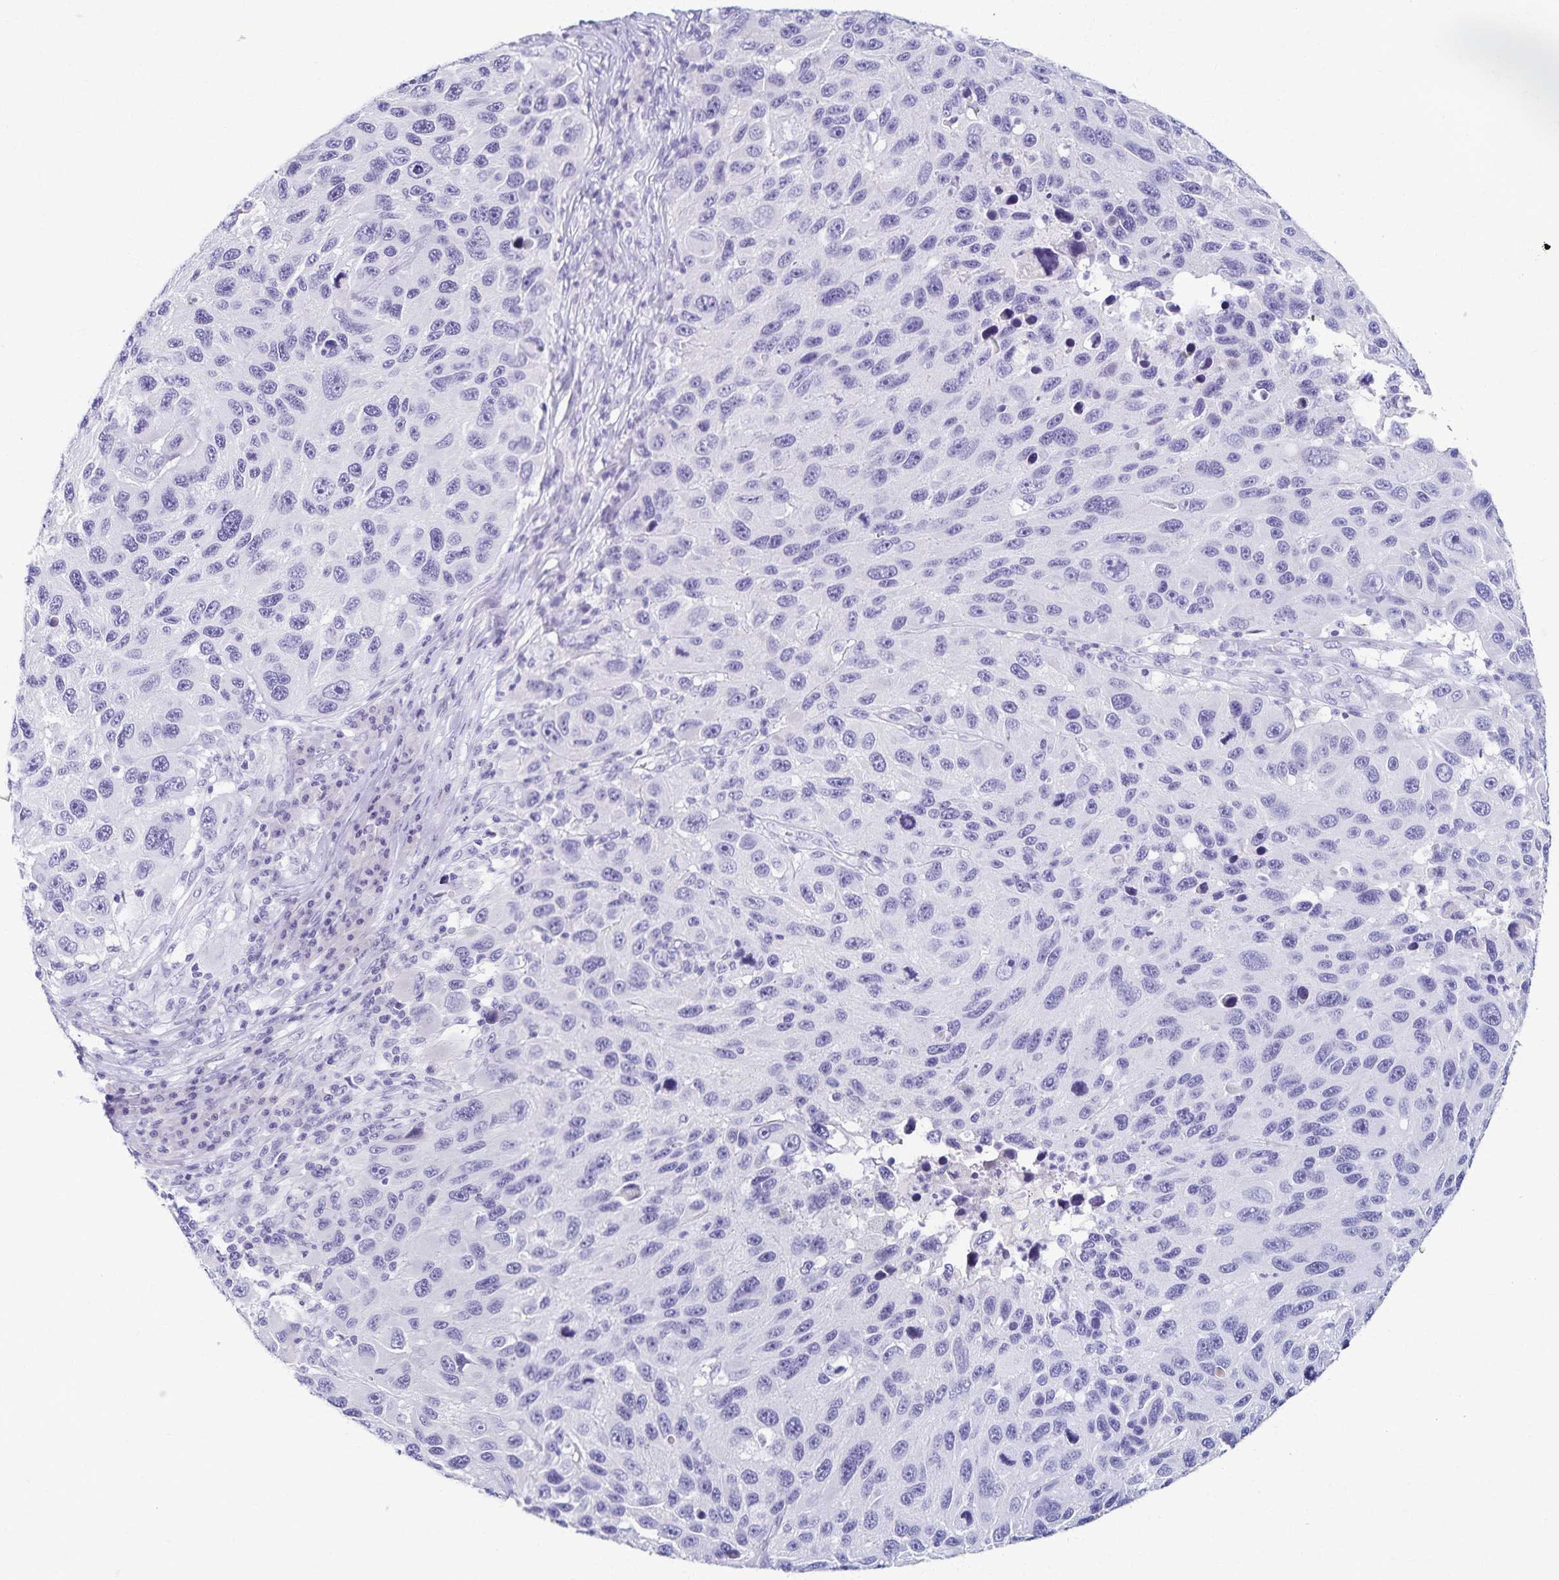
{"staining": {"intensity": "negative", "quantity": "none", "location": "none"}, "tissue": "melanoma", "cell_type": "Tumor cells", "image_type": "cancer", "snomed": [{"axis": "morphology", "description": "Malignant melanoma, NOS"}, {"axis": "topography", "description": "Skin"}], "caption": "This is an immunohistochemistry photomicrograph of human melanoma. There is no positivity in tumor cells.", "gene": "C2orf50", "patient": {"sex": "male", "age": 53}}